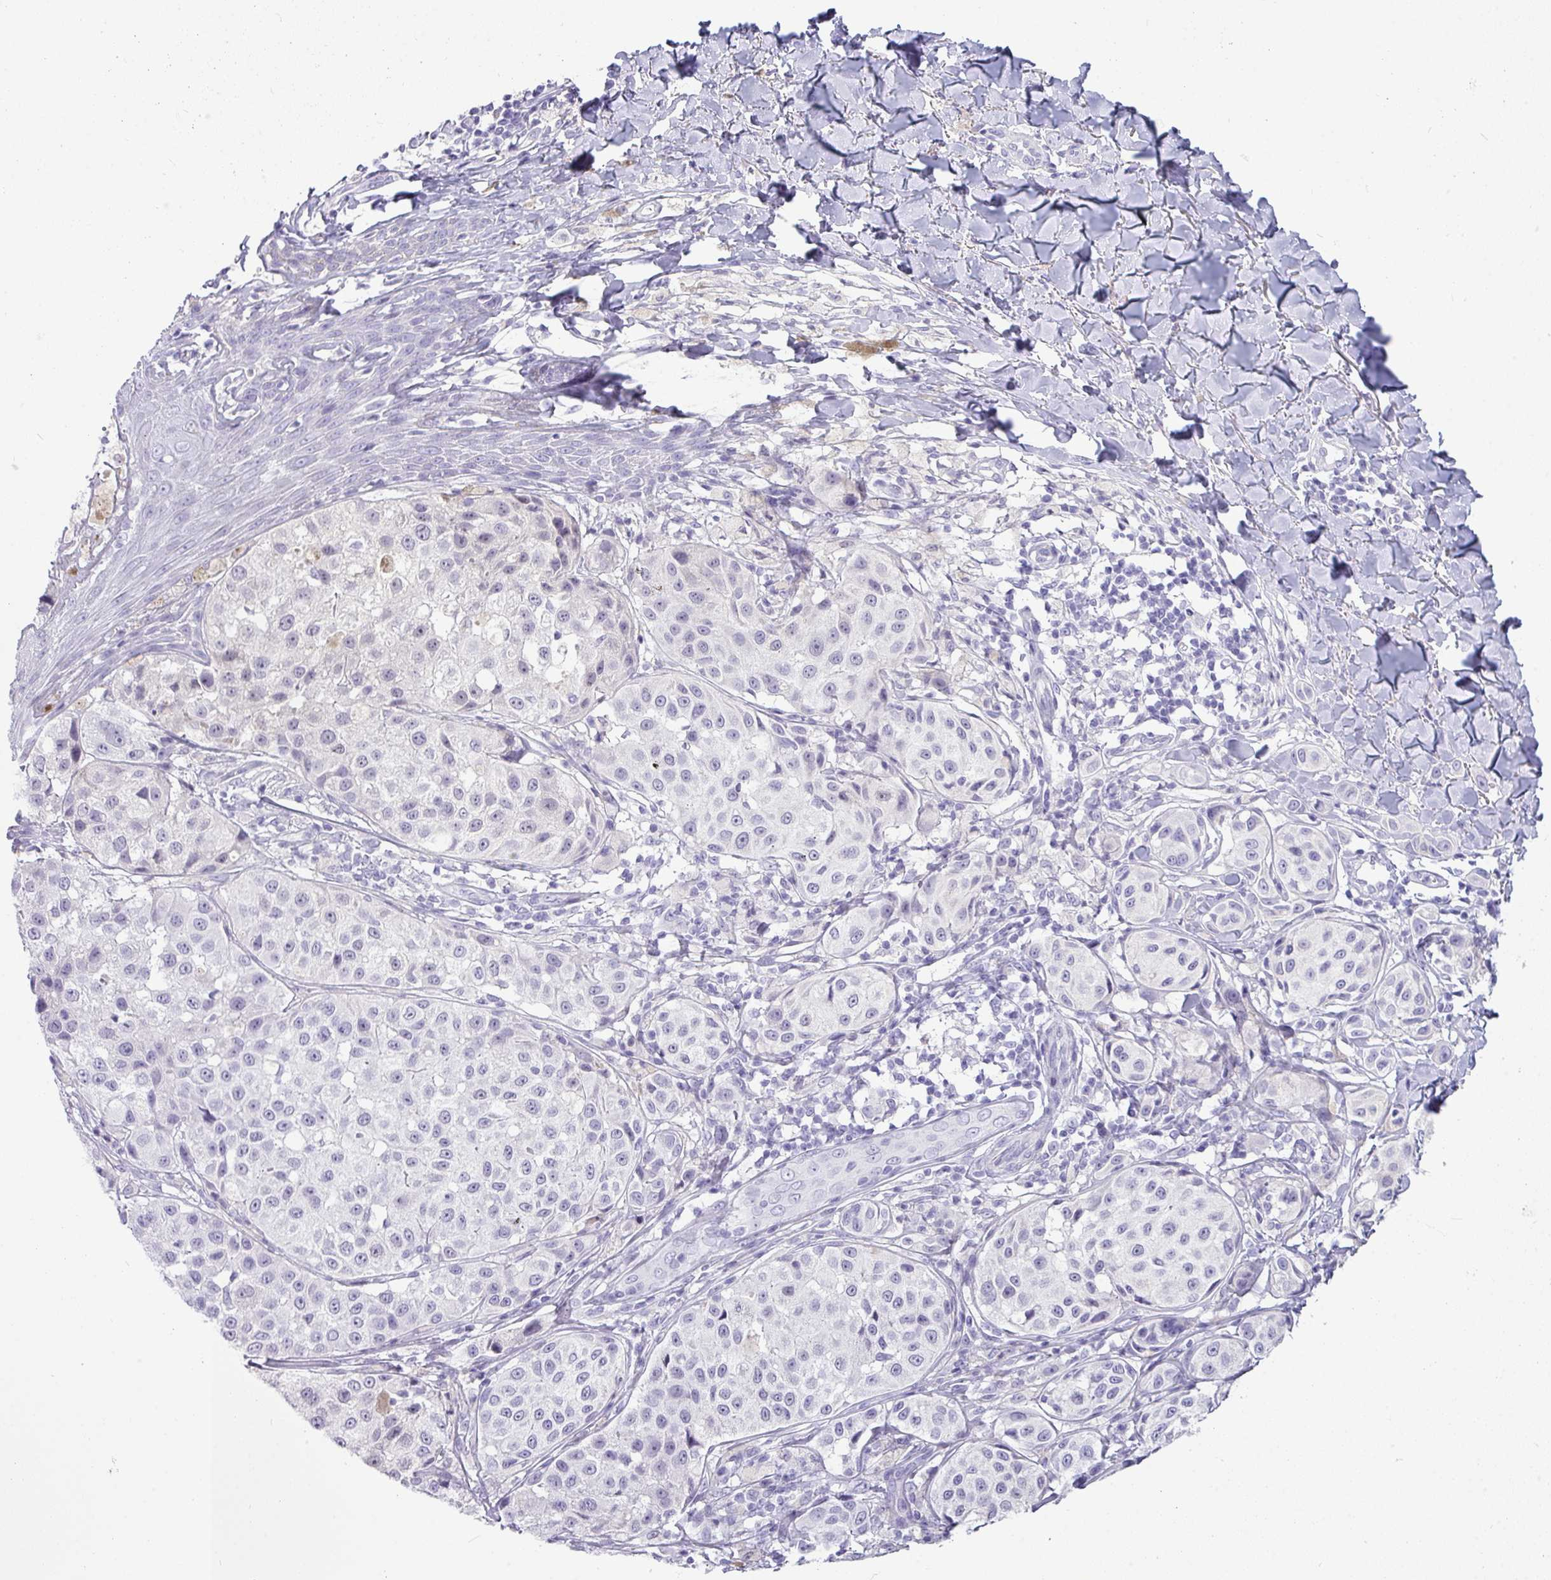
{"staining": {"intensity": "negative", "quantity": "none", "location": "none"}, "tissue": "melanoma", "cell_type": "Tumor cells", "image_type": "cancer", "snomed": [{"axis": "morphology", "description": "Malignant melanoma, NOS"}, {"axis": "topography", "description": "Skin"}], "caption": "Tumor cells are negative for brown protein staining in melanoma.", "gene": "ZNF524", "patient": {"sex": "male", "age": 39}}